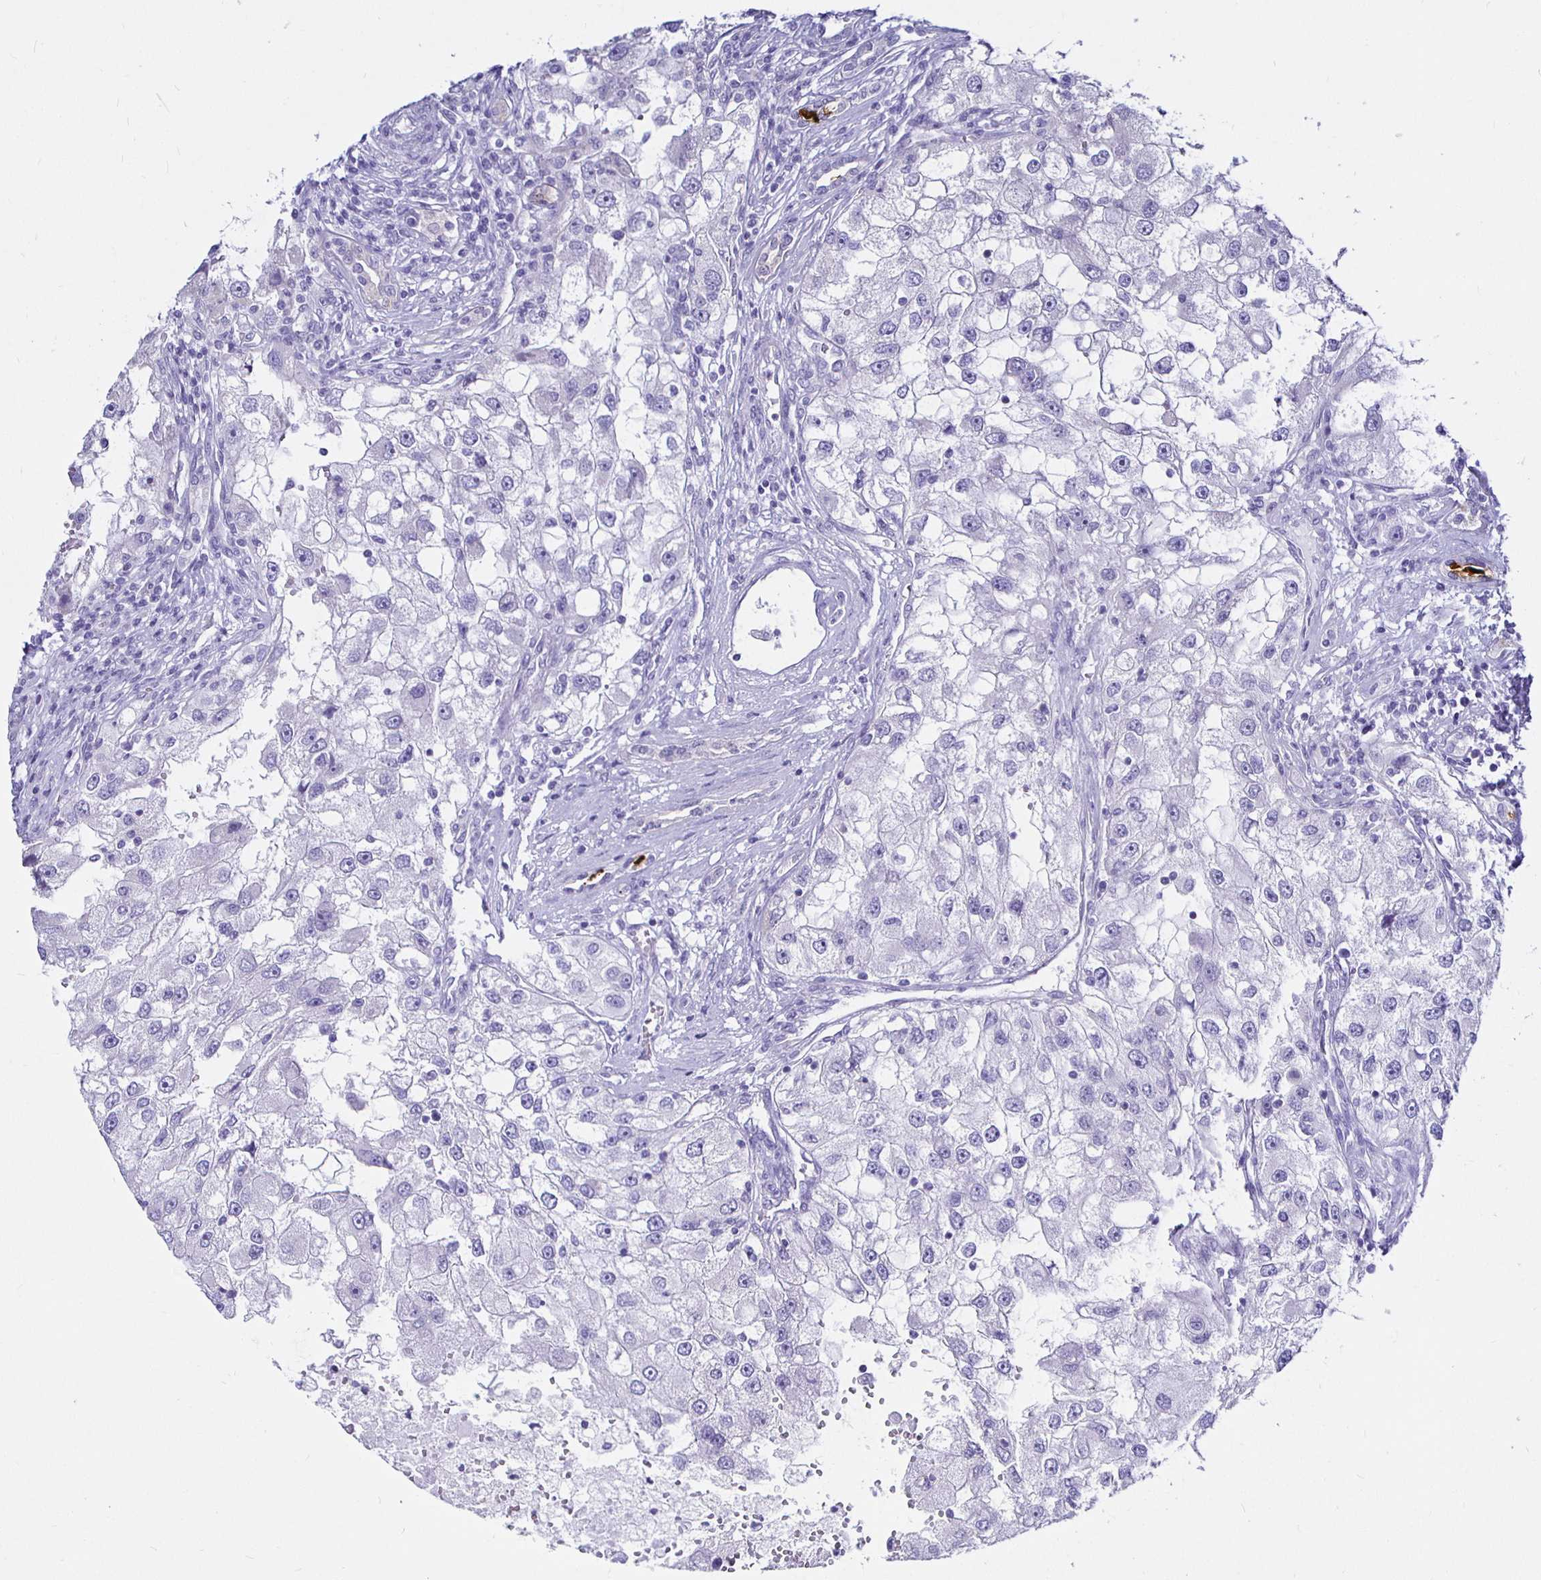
{"staining": {"intensity": "negative", "quantity": "none", "location": "none"}, "tissue": "renal cancer", "cell_type": "Tumor cells", "image_type": "cancer", "snomed": [{"axis": "morphology", "description": "Adenocarcinoma, NOS"}, {"axis": "topography", "description": "Kidney"}], "caption": "Immunohistochemistry of adenocarcinoma (renal) demonstrates no positivity in tumor cells.", "gene": "UMOD", "patient": {"sex": "male", "age": 63}}